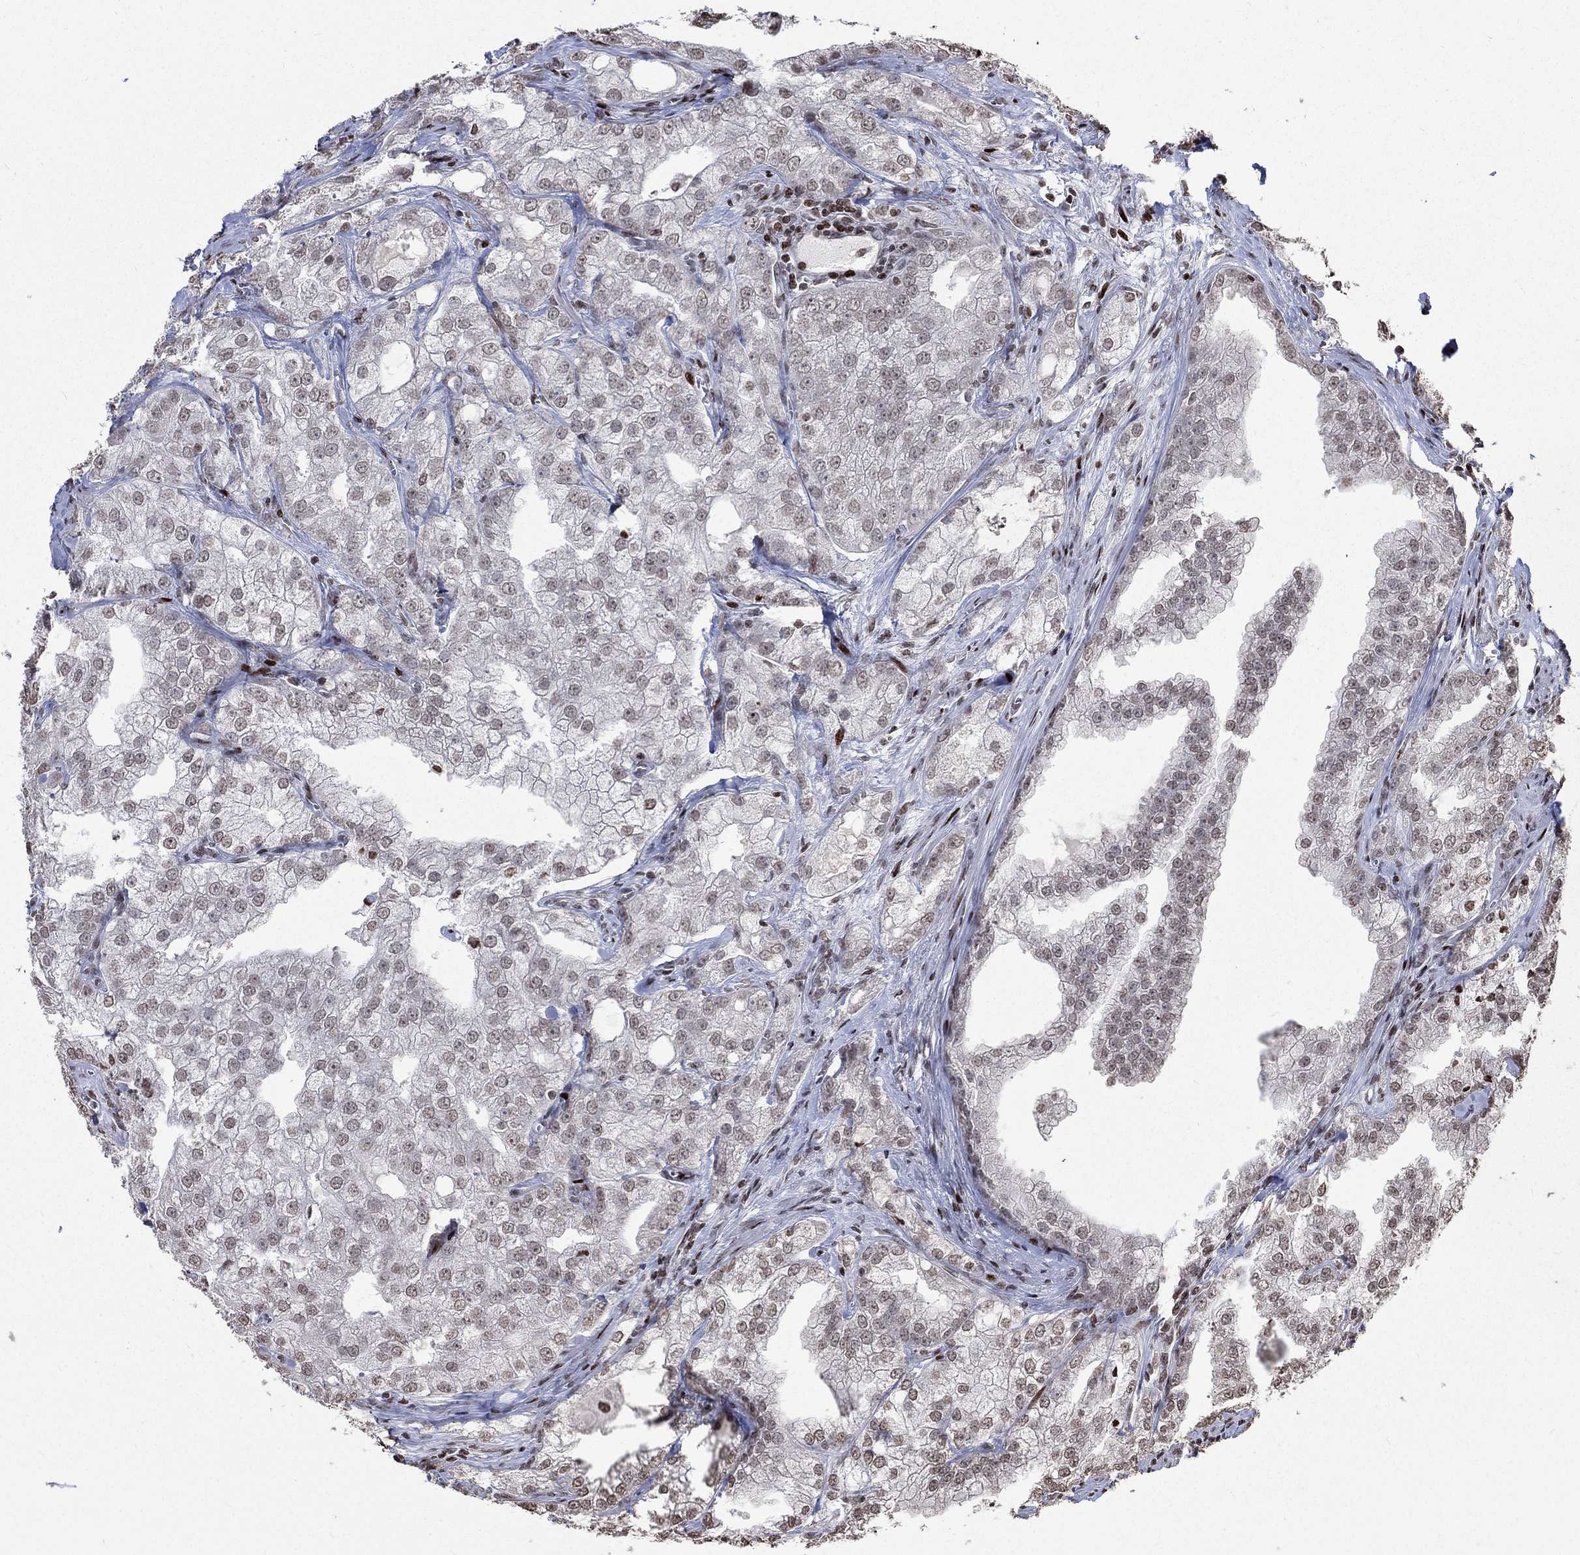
{"staining": {"intensity": "moderate", "quantity": "25%-75%", "location": "nuclear"}, "tissue": "prostate cancer", "cell_type": "Tumor cells", "image_type": "cancer", "snomed": [{"axis": "morphology", "description": "Adenocarcinoma, NOS"}, {"axis": "topography", "description": "Prostate"}], "caption": "Immunohistochemical staining of human prostate cancer exhibits medium levels of moderate nuclear protein positivity in about 25%-75% of tumor cells.", "gene": "SRSF3", "patient": {"sex": "male", "age": 70}}